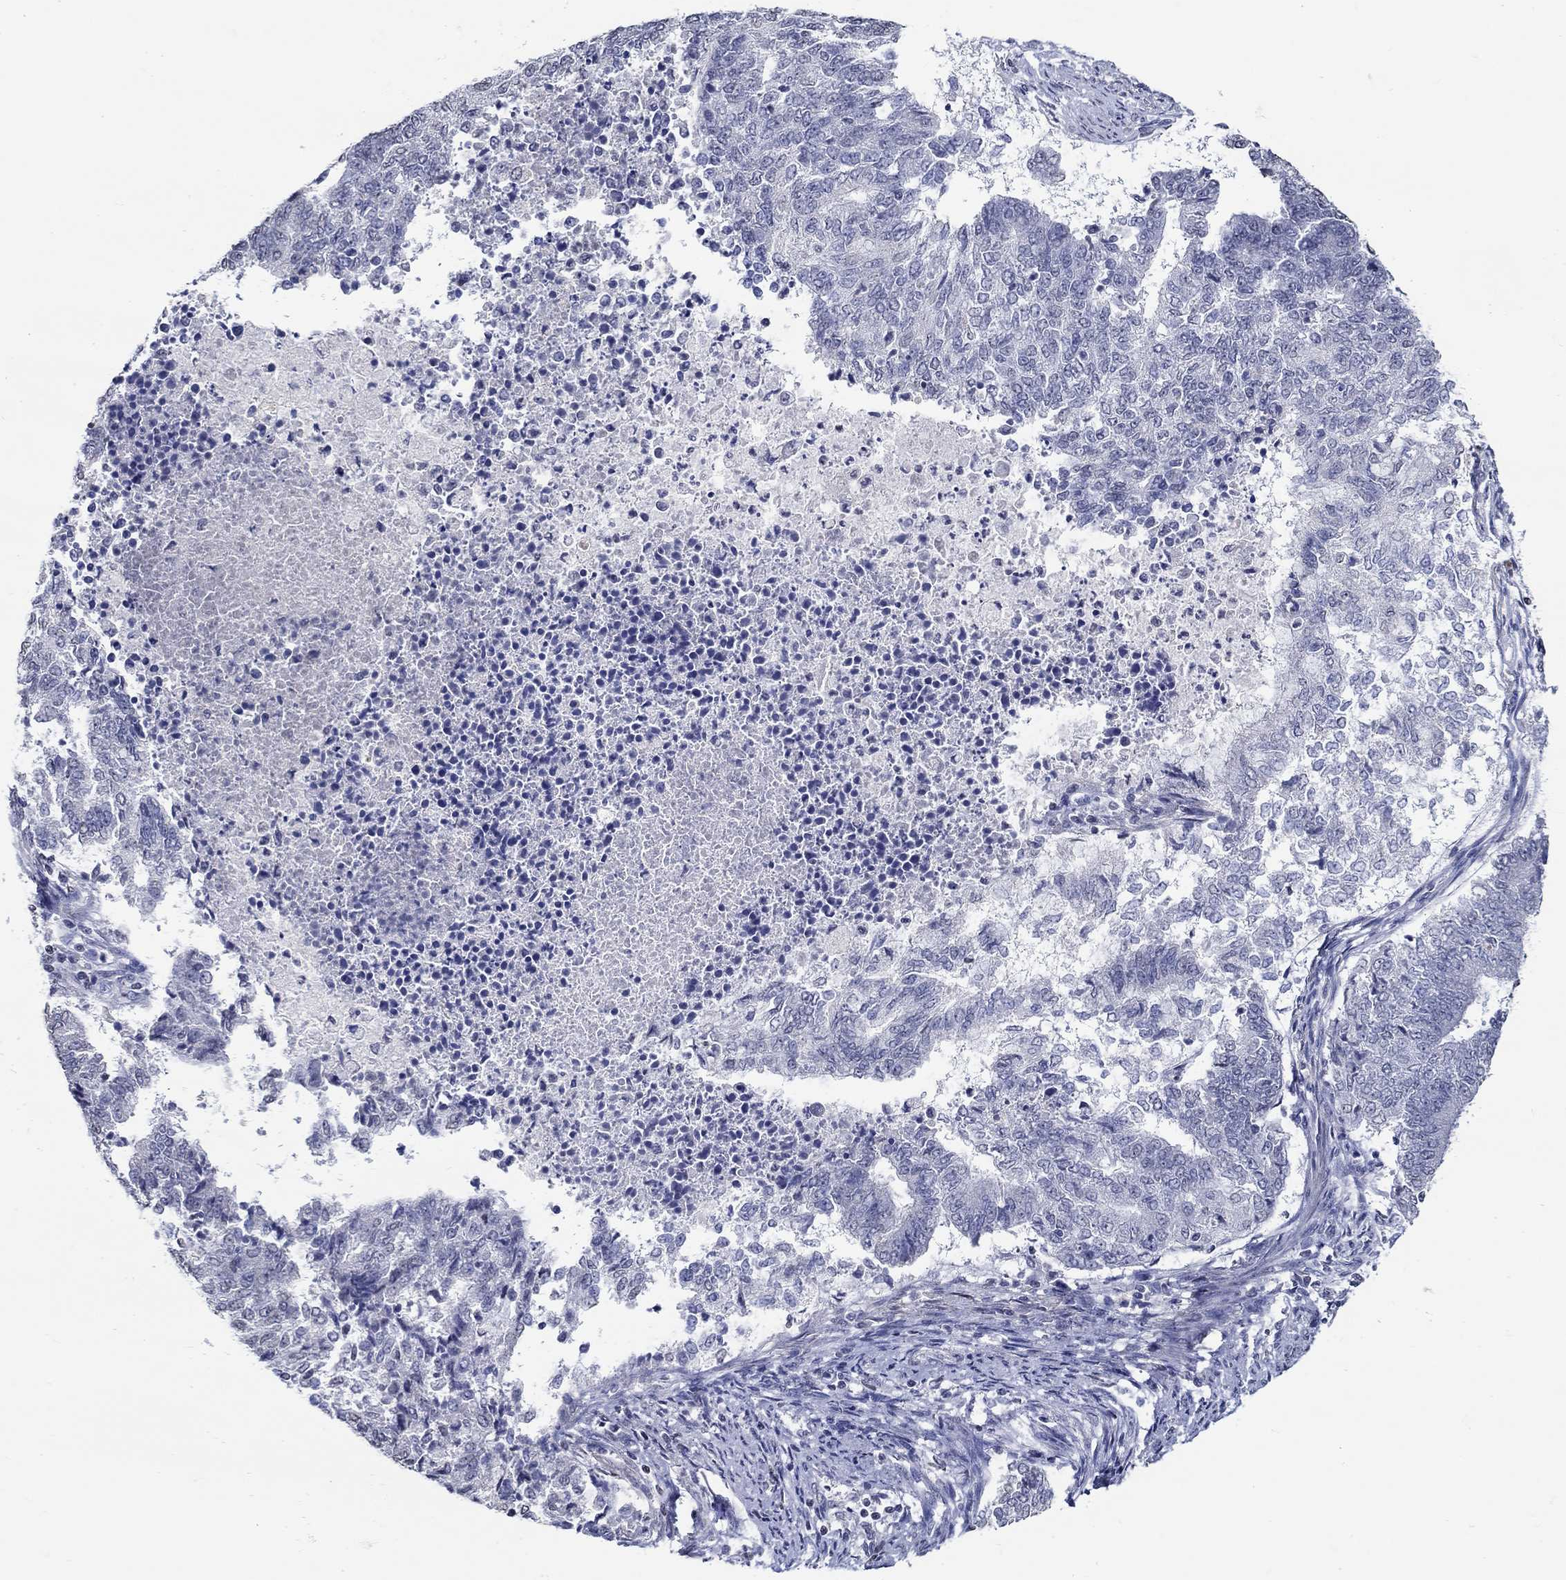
{"staining": {"intensity": "negative", "quantity": "none", "location": "none"}, "tissue": "endometrial cancer", "cell_type": "Tumor cells", "image_type": "cancer", "snomed": [{"axis": "morphology", "description": "Adenocarcinoma, NOS"}, {"axis": "topography", "description": "Endometrium"}], "caption": "This is an IHC image of endometrial adenocarcinoma. There is no positivity in tumor cells.", "gene": "PDE1B", "patient": {"sex": "female", "age": 65}}